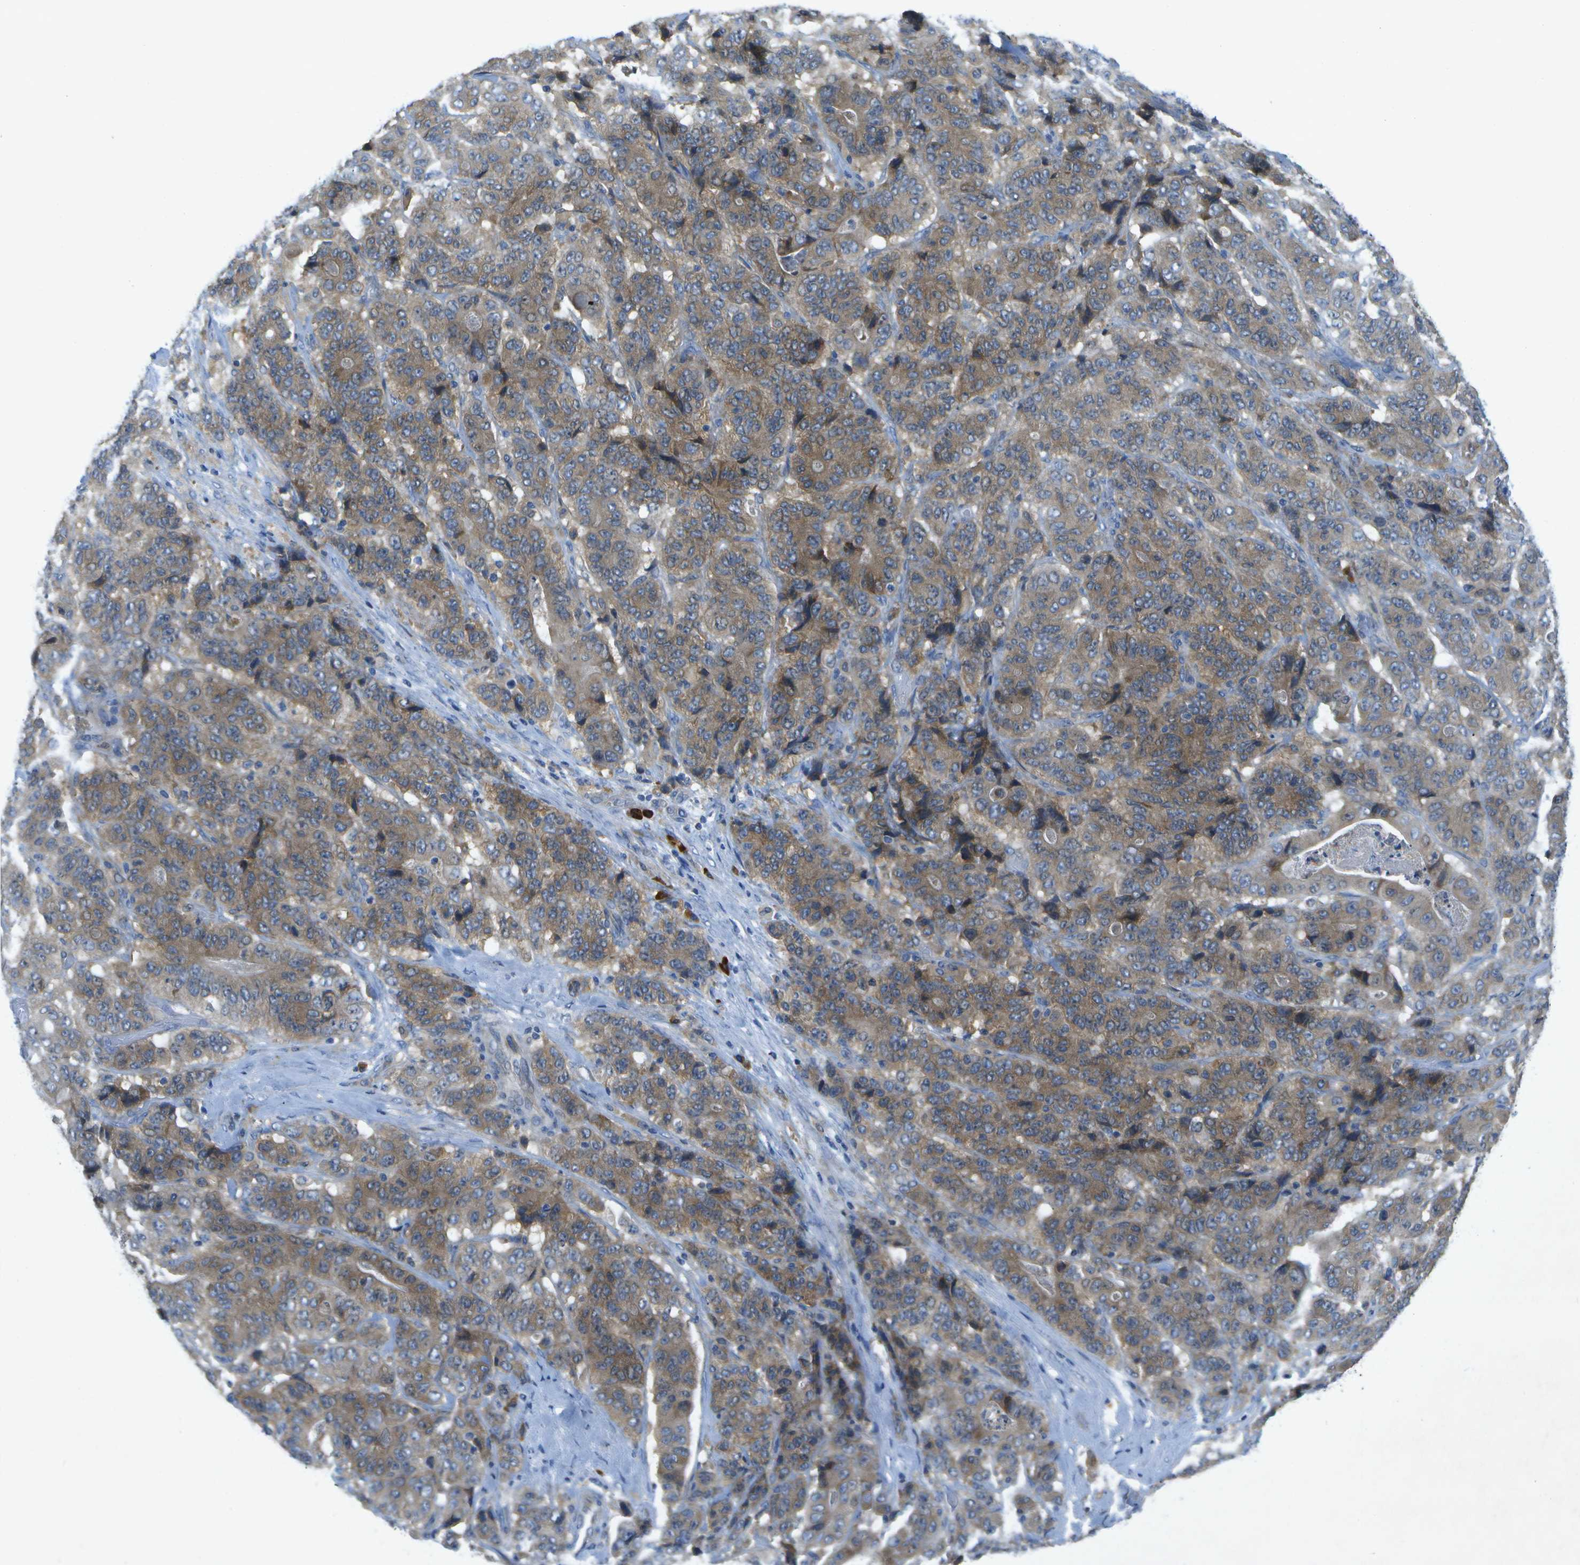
{"staining": {"intensity": "moderate", "quantity": ">75%", "location": "cytoplasmic/membranous"}, "tissue": "stomach cancer", "cell_type": "Tumor cells", "image_type": "cancer", "snomed": [{"axis": "morphology", "description": "Adenocarcinoma, NOS"}, {"axis": "topography", "description": "Stomach"}], "caption": "Protein staining of adenocarcinoma (stomach) tissue demonstrates moderate cytoplasmic/membranous expression in approximately >75% of tumor cells.", "gene": "WNK2", "patient": {"sex": "female", "age": 73}}